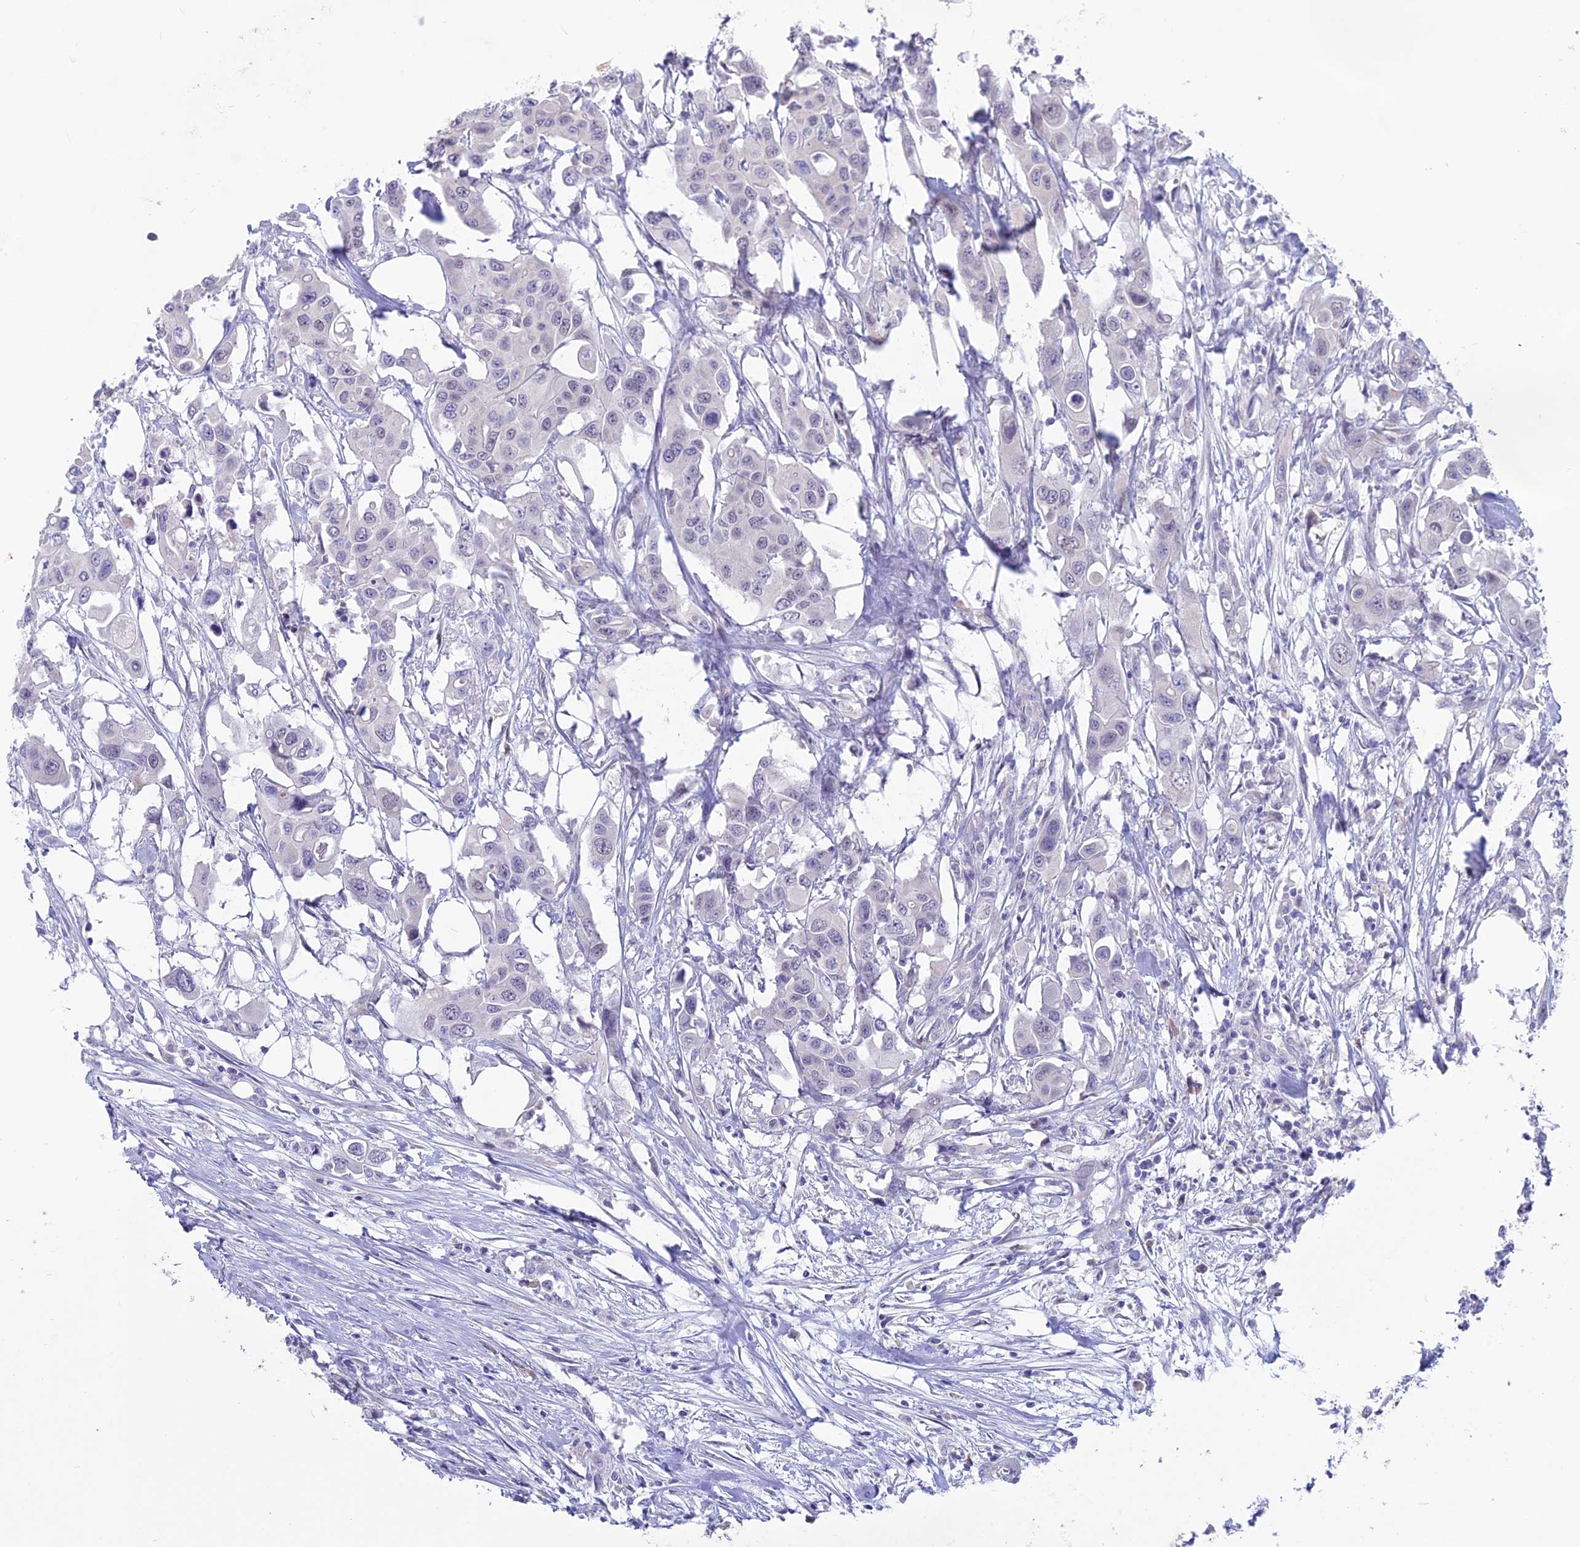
{"staining": {"intensity": "negative", "quantity": "none", "location": "none"}, "tissue": "colorectal cancer", "cell_type": "Tumor cells", "image_type": "cancer", "snomed": [{"axis": "morphology", "description": "Adenocarcinoma, NOS"}, {"axis": "topography", "description": "Colon"}], "caption": "DAB (3,3'-diaminobenzidine) immunohistochemical staining of human colorectal cancer (adenocarcinoma) displays no significant positivity in tumor cells. (Brightfield microscopy of DAB immunohistochemistry at high magnification).", "gene": "SNTN", "patient": {"sex": "male", "age": 77}}